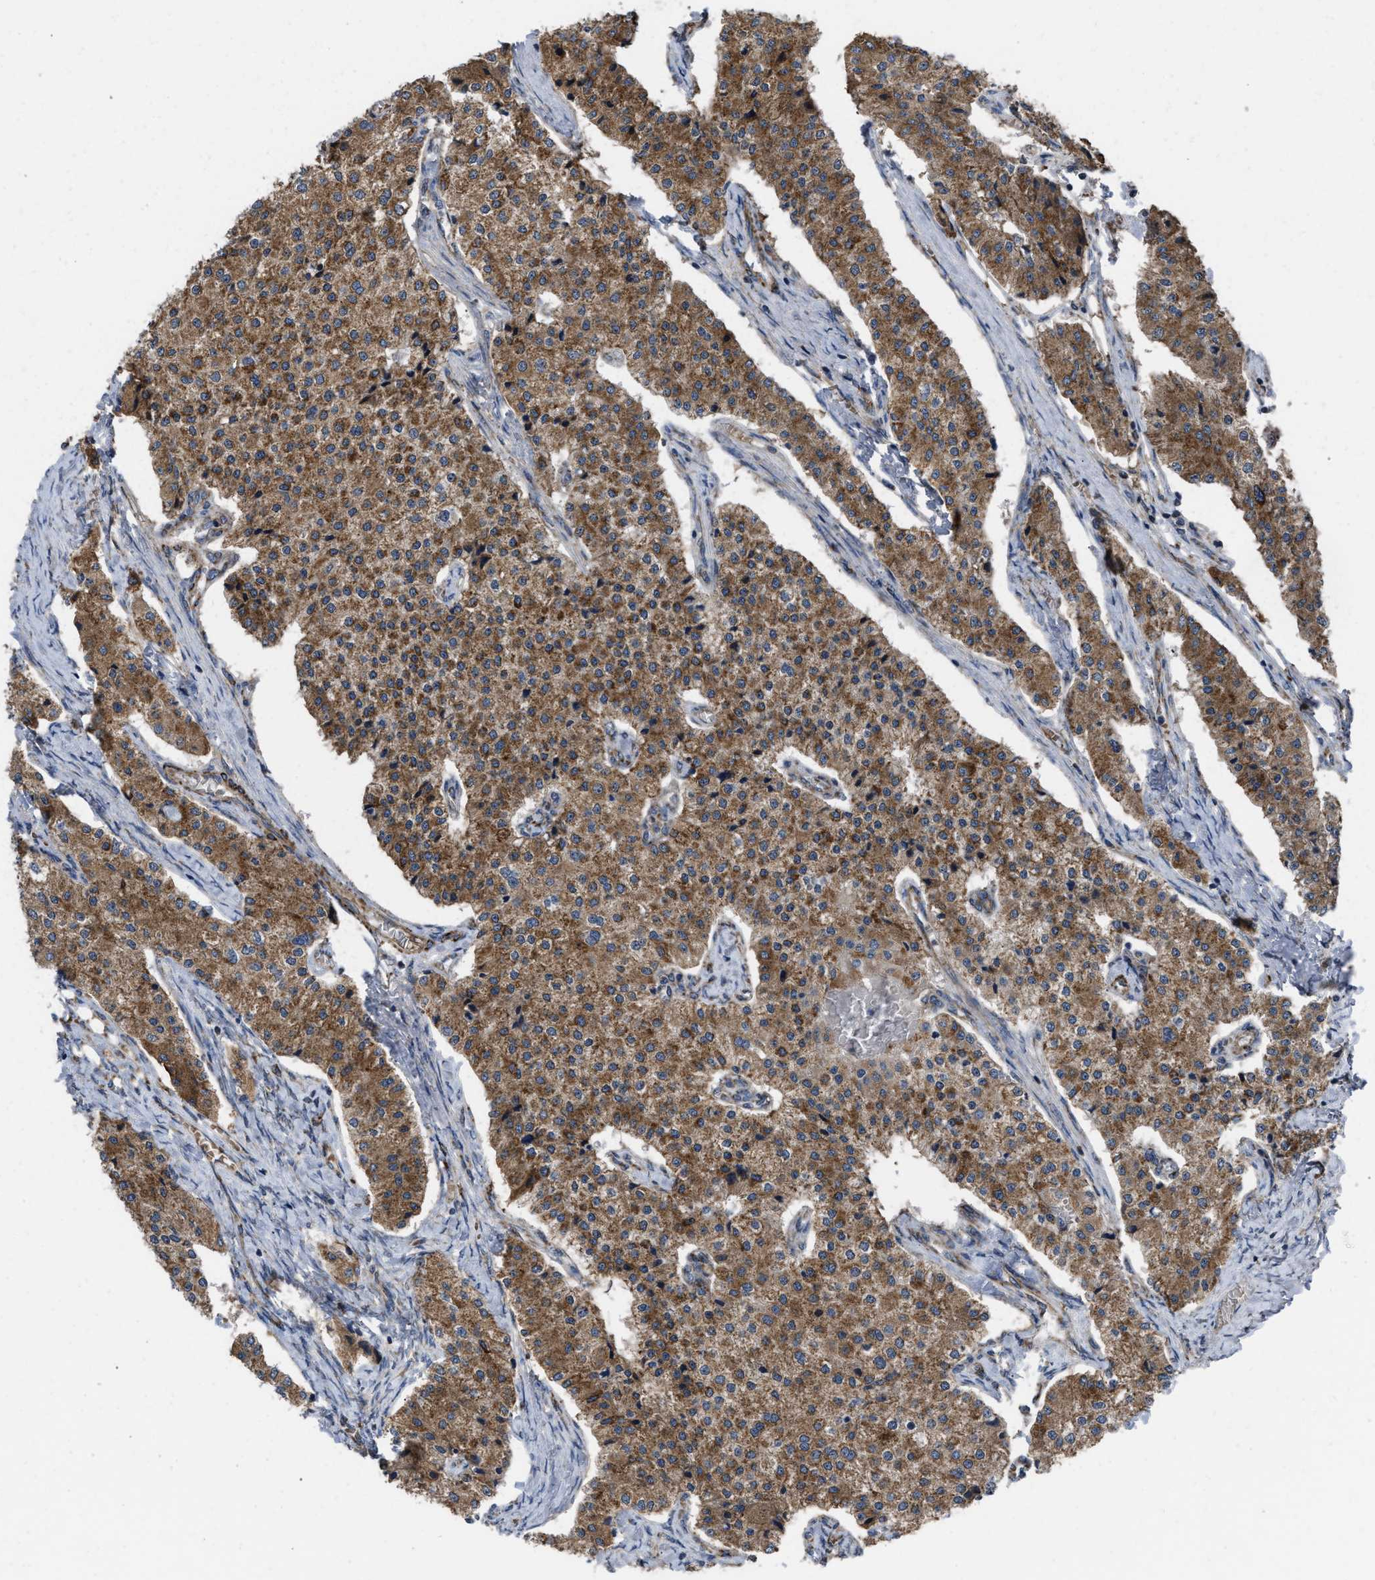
{"staining": {"intensity": "moderate", "quantity": ">75%", "location": "cytoplasmic/membranous"}, "tissue": "carcinoid", "cell_type": "Tumor cells", "image_type": "cancer", "snomed": [{"axis": "morphology", "description": "Carcinoid, malignant, NOS"}, {"axis": "topography", "description": "Colon"}], "caption": "There is medium levels of moderate cytoplasmic/membranous expression in tumor cells of malignant carcinoid, as demonstrated by immunohistochemical staining (brown color).", "gene": "AKAP1", "patient": {"sex": "female", "age": 52}}